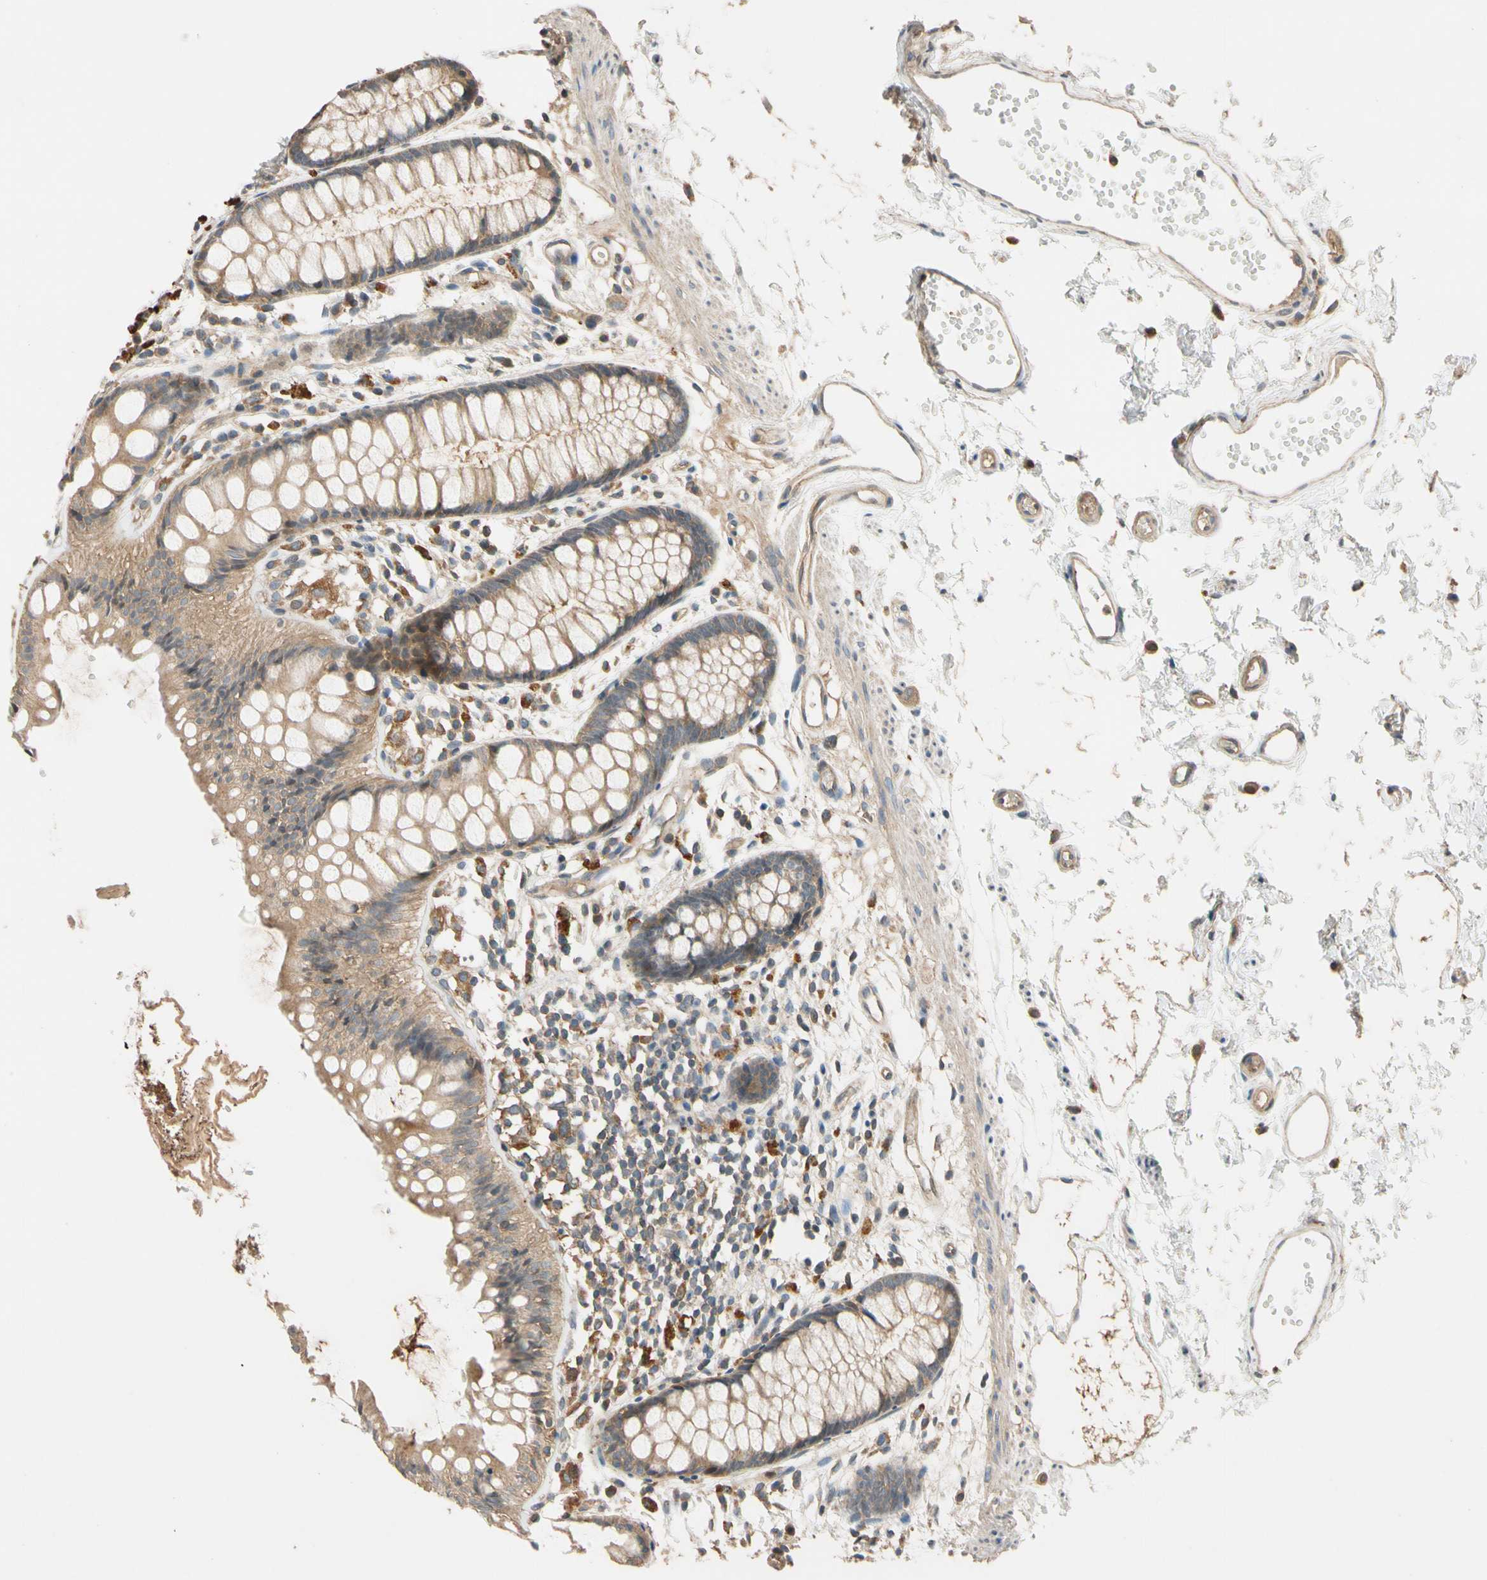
{"staining": {"intensity": "moderate", "quantity": ">75%", "location": "cytoplasmic/membranous"}, "tissue": "rectum", "cell_type": "Glandular cells", "image_type": "normal", "snomed": [{"axis": "morphology", "description": "Normal tissue, NOS"}, {"axis": "topography", "description": "Rectum"}], "caption": "The histopathology image shows a brown stain indicating the presence of a protein in the cytoplasmic/membranous of glandular cells in rectum.", "gene": "USP12", "patient": {"sex": "female", "age": 66}}